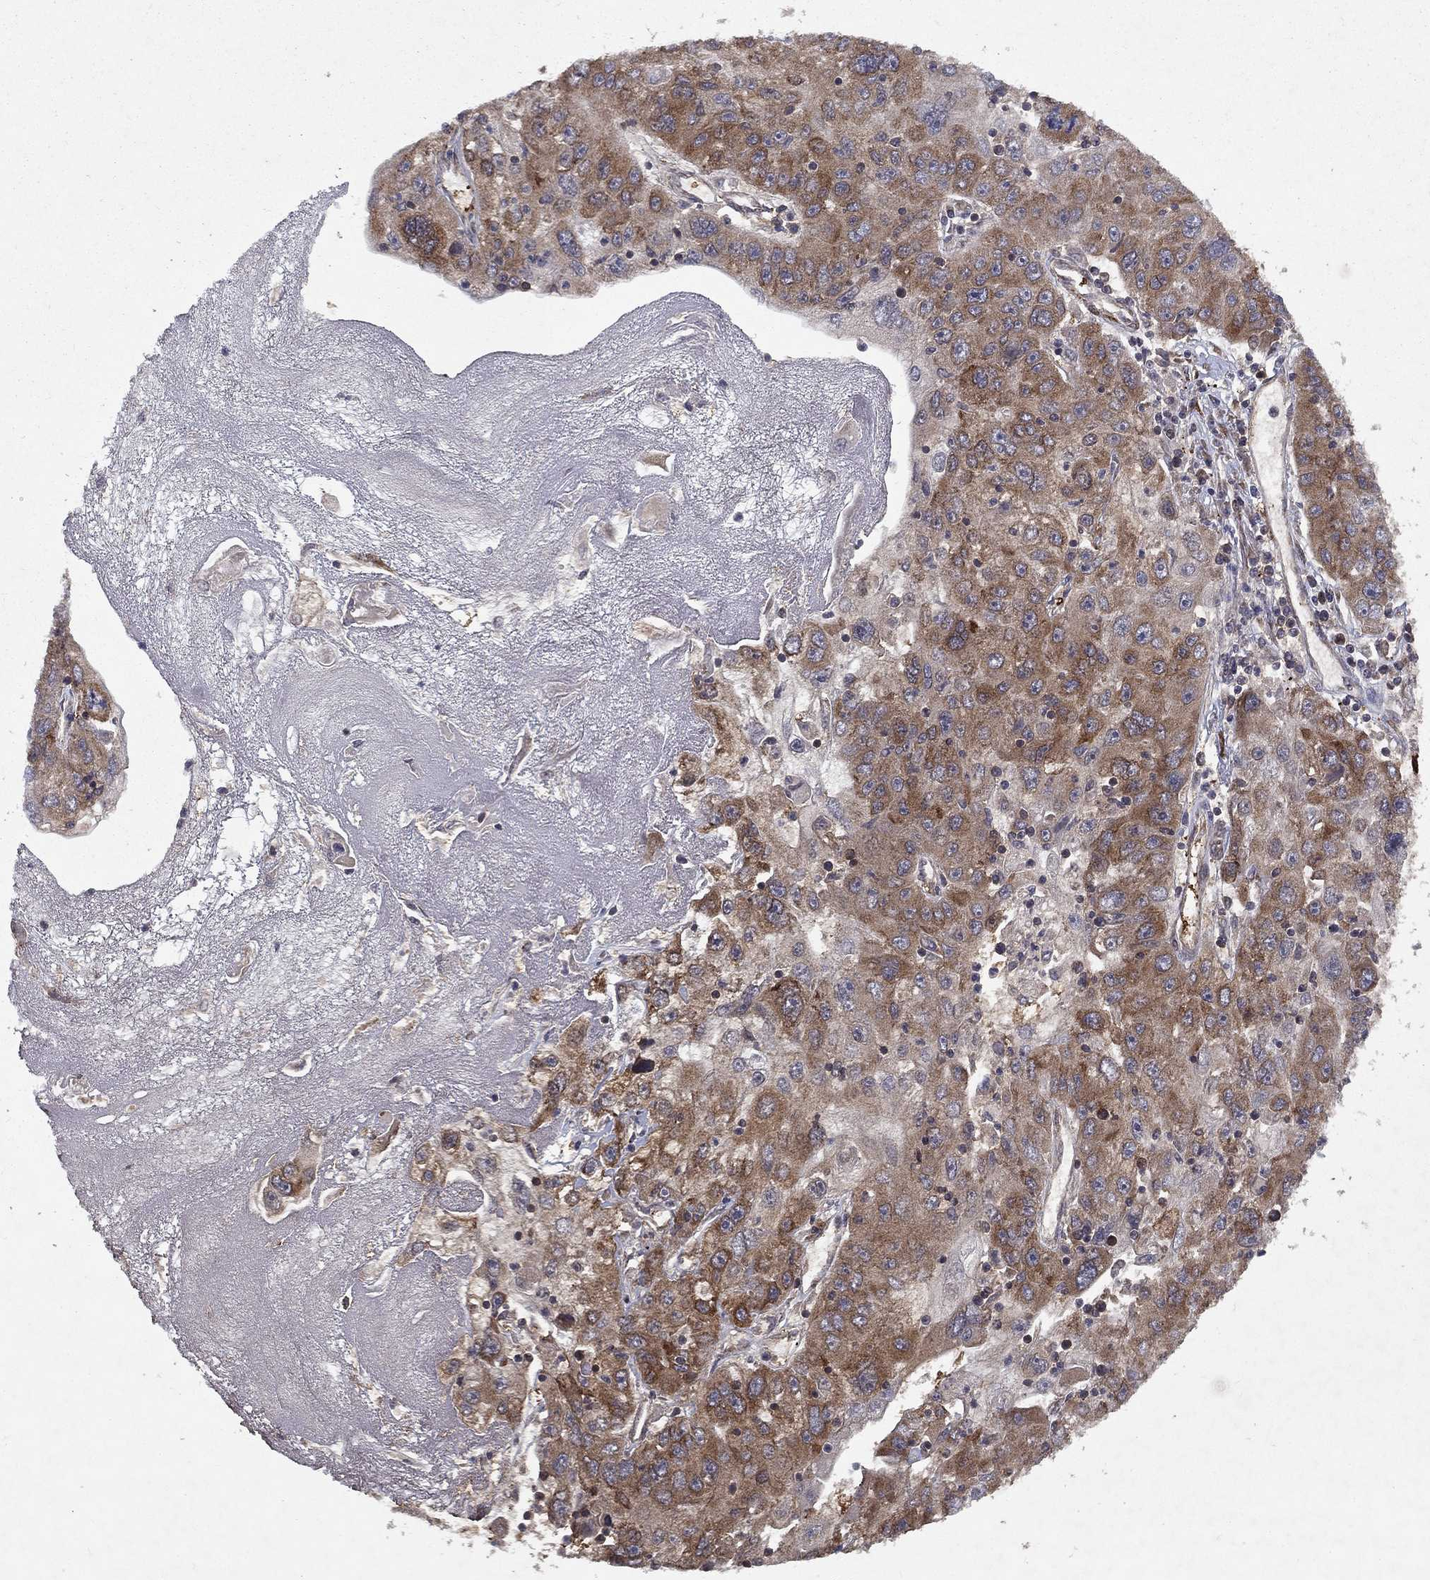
{"staining": {"intensity": "moderate", "quantity": ">75%", "location": "cytoplasmic/membranous"}, "tissue": "stomach cancer", "cell_type": "Tumor cells", "image_type": "cancer", "snomed": [{"axis": "morphology", "description": "Adenocarcinoma, NOS"}, {"axis": "topography", "description": "Stomach"}], "caption": "About >75% of tumor cells in human stomach adenocarcinoma exhibit moderate cytoplasmic/membranous protein expression as visualized by brown immunohistochemical staining.", "gene": "CERS2", "patient": {"sex": "male", "age": 56}}